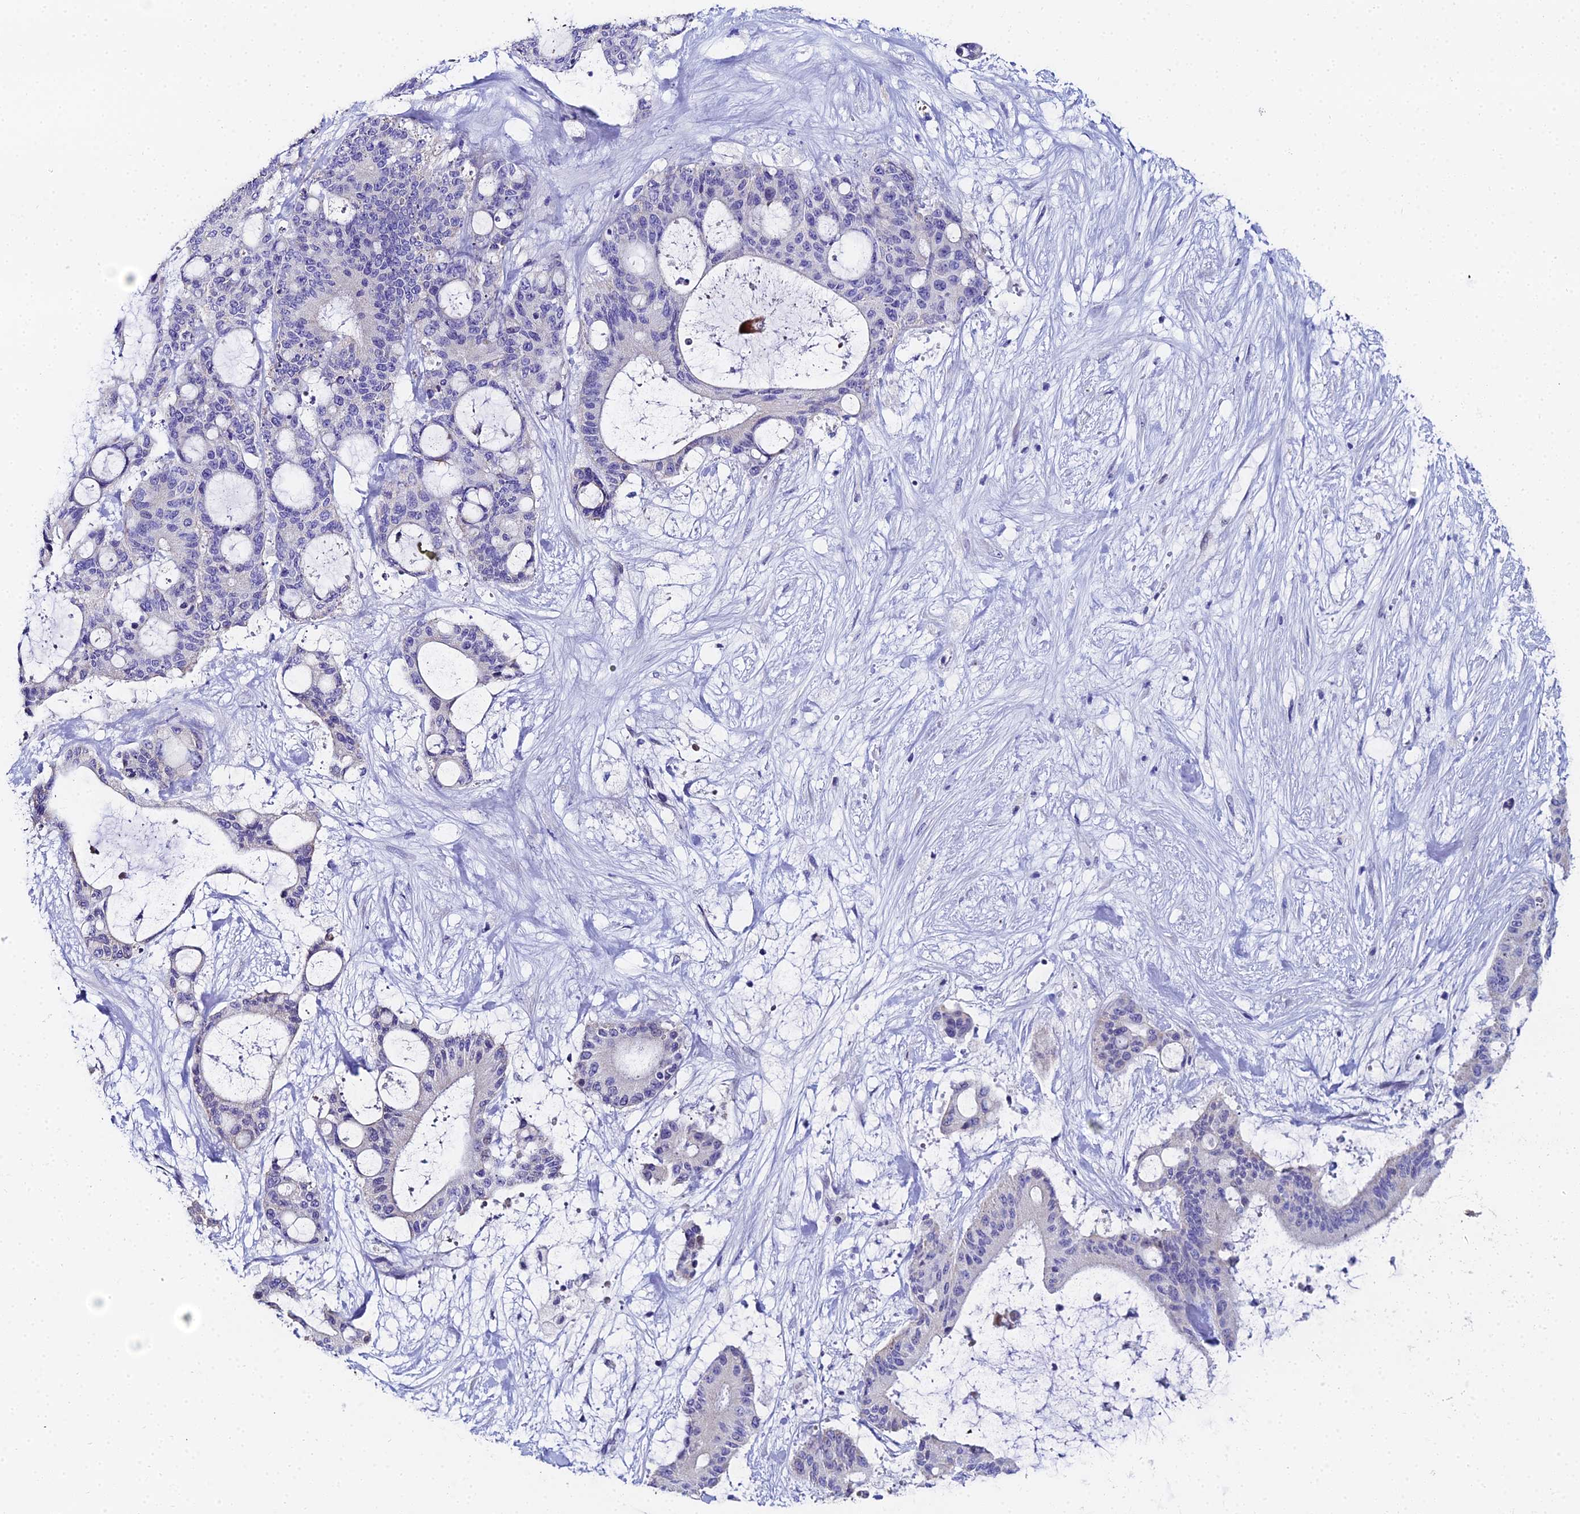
{"staining": {"intensity": "negative", "quantity": "none", "location": "none"}, "tissue": "liver cancer", "cell_type": "Tumor cells", "image_type": "cancer", "snomed": [{"axis": "morphology", "description": "Normal tissue, NOS"}, {"axis": "morphology", "description": "Cholangiocarcinoma"}, {"axis": "topography", "description": "Liver"}, {"axis": "topography", "description": "Peripheral nerve tissue"}], "caption": "Liver cholangiocarcinoma was stained to show a protein in brown. There is no significant staining in tumor cells.", "gene": "OCM", "patient": {"sex": "female", "age": 73}}